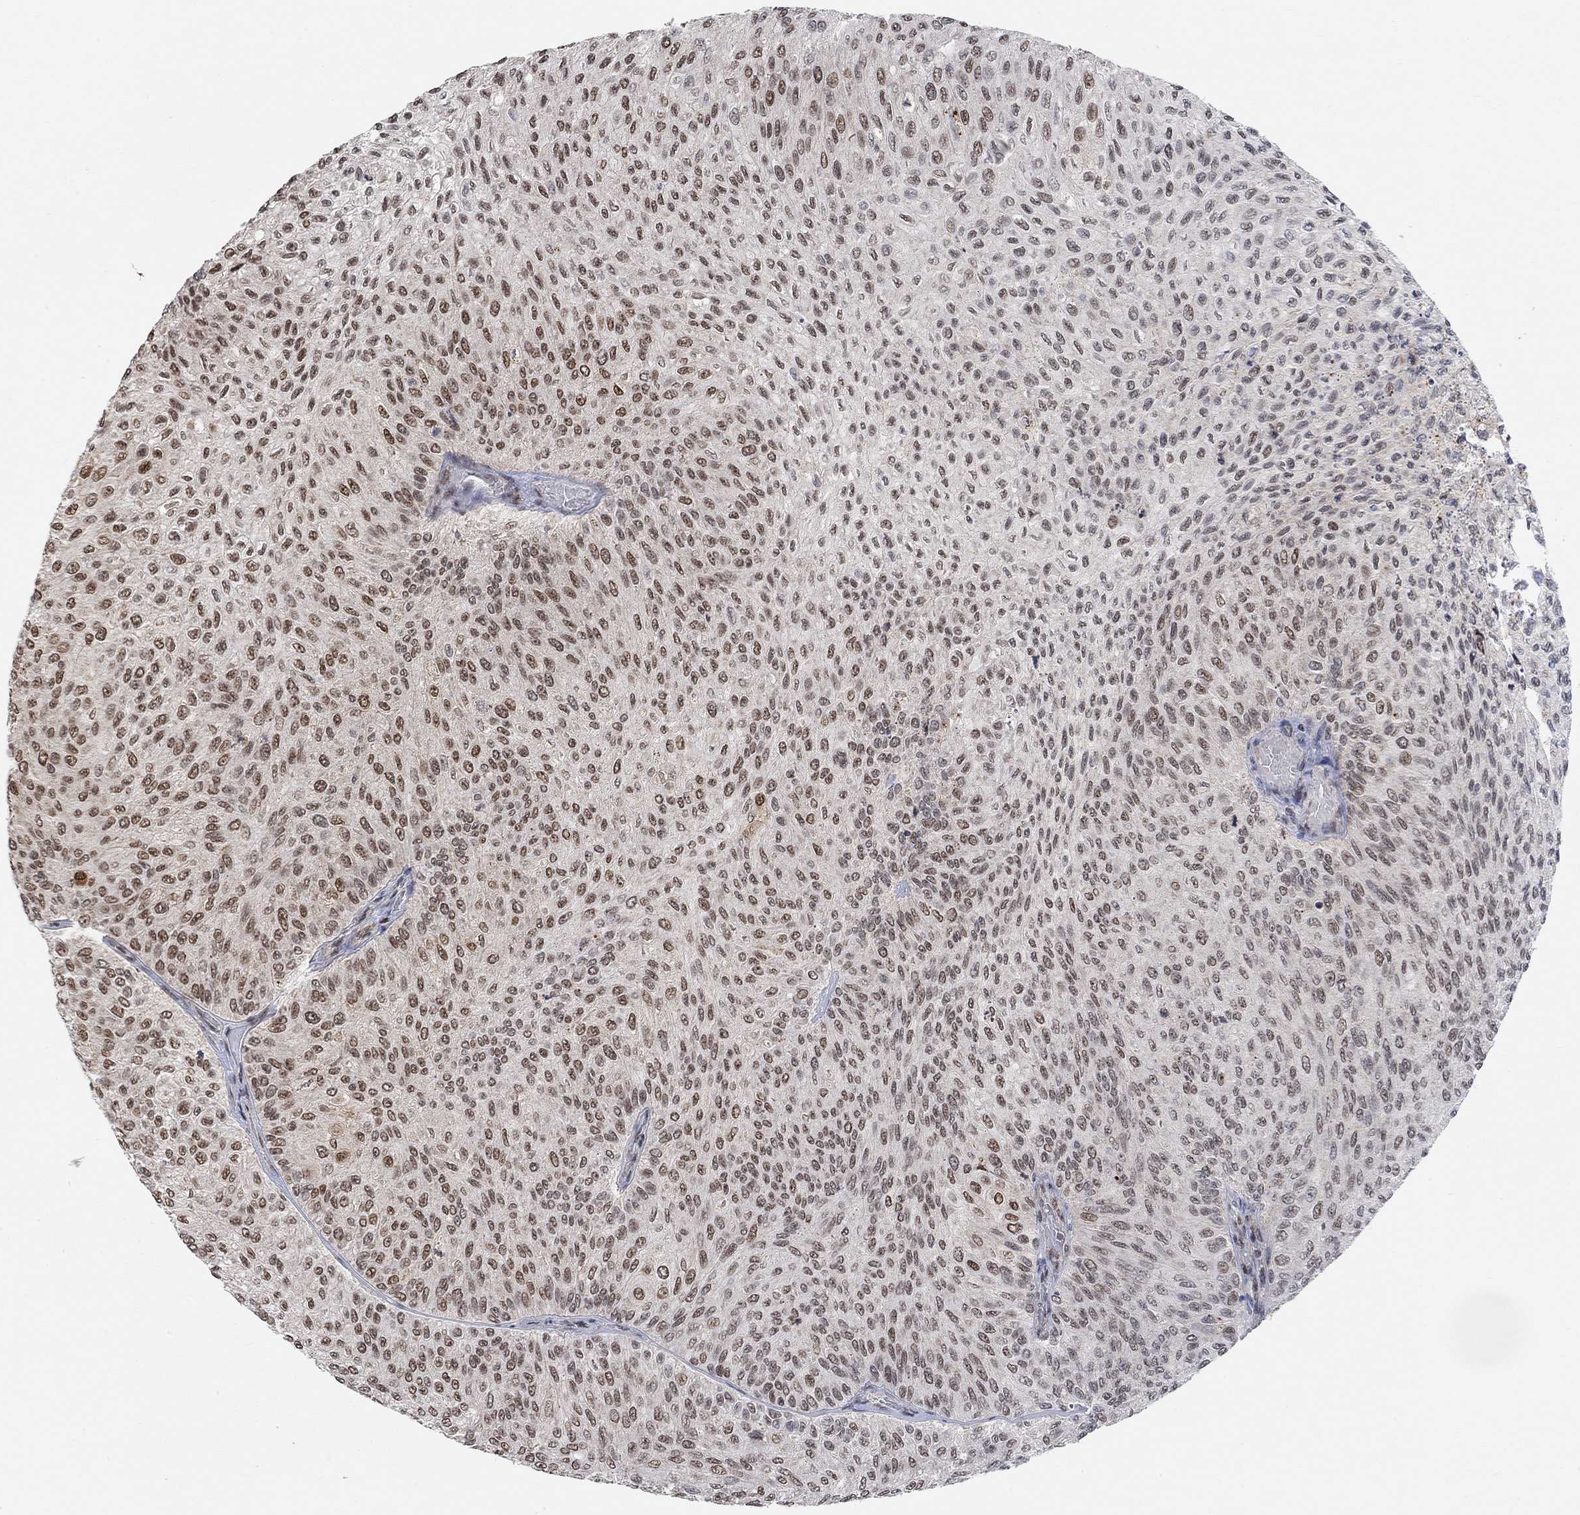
{"staining": {"intensity": "strong", "quantity": "25%-75%", "location": "nuclear"}, "tissue": "urothelial cancer", "cell_type": "Tumor cells", "image_type": "cancer", "snomed": [{"axis": "morphology", "description": "Urothelial carcinoma, Low grade"}, {"axis": "topography", "description": "Urinary bladder"}], "caption": "Immunohistochemical staining of human urothelial cancer demonstrates high levels of strong nuclear protein positivity in approximately 25%-75% of tumor cells. (brown staining indicates protein expression, while blue staining denotes nuclei).", "gene": "THAP8", "patient": {"sex": "male", "age": 78}}